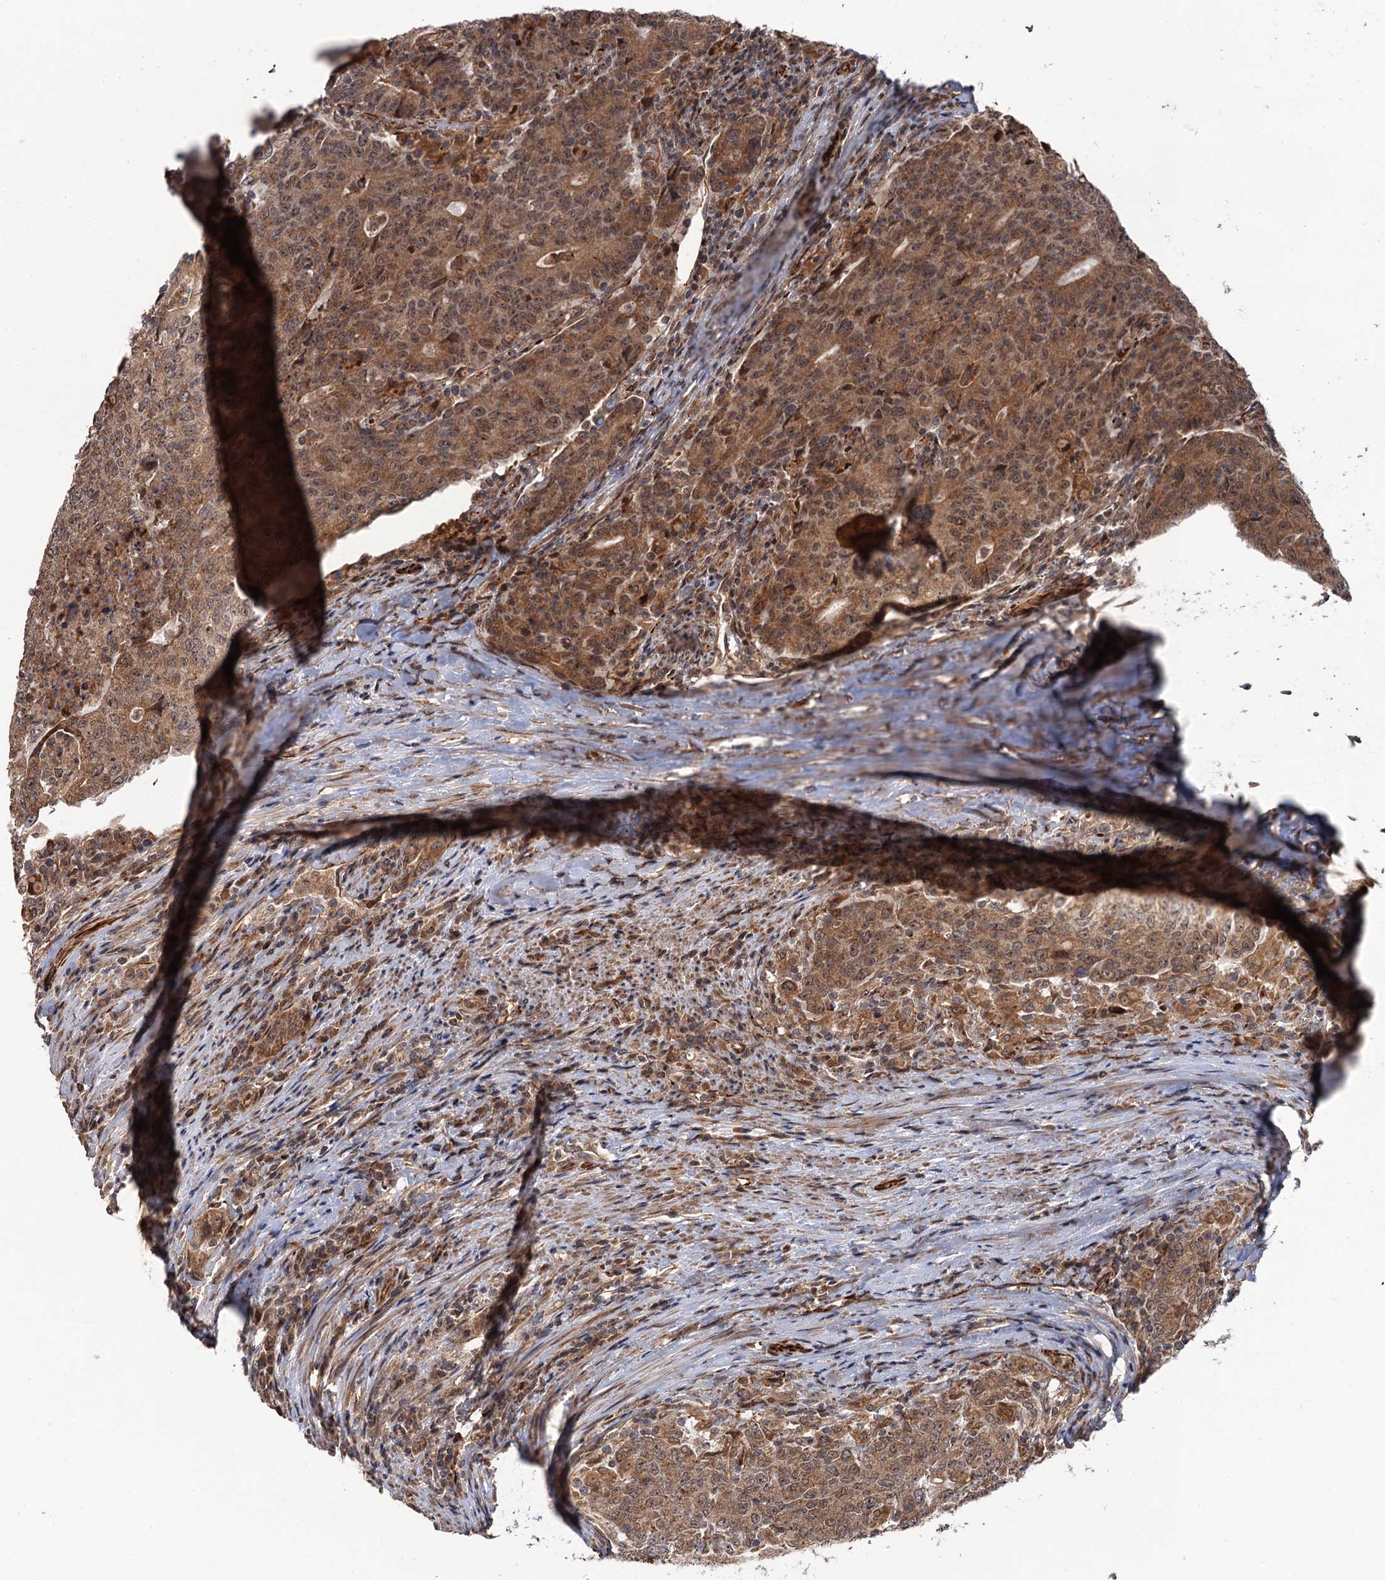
{"staining": {"intensity": "moderate", "quantity": ">75%", "location": "cytoplasmic/membranous,nuclear"}, "tissue": "colorectal cancer", "cell_type": "Tumor cells", "image_type": "cancer", "snomed": [{"axis": "morphology", "description": "Adenocarcinoma, NOS"}, {"axis": "topography", "description": "Colon"}], "caption": "Human colorectal cancer (adenocarcinoma) stained for a protein (brown) demonstrates moderate cytoplasmic/membranous and nuclear positive positivity in about >75% of tumor cells.", "gene": "FSIP1", "patient": {"sex": "female", "age": 75}}